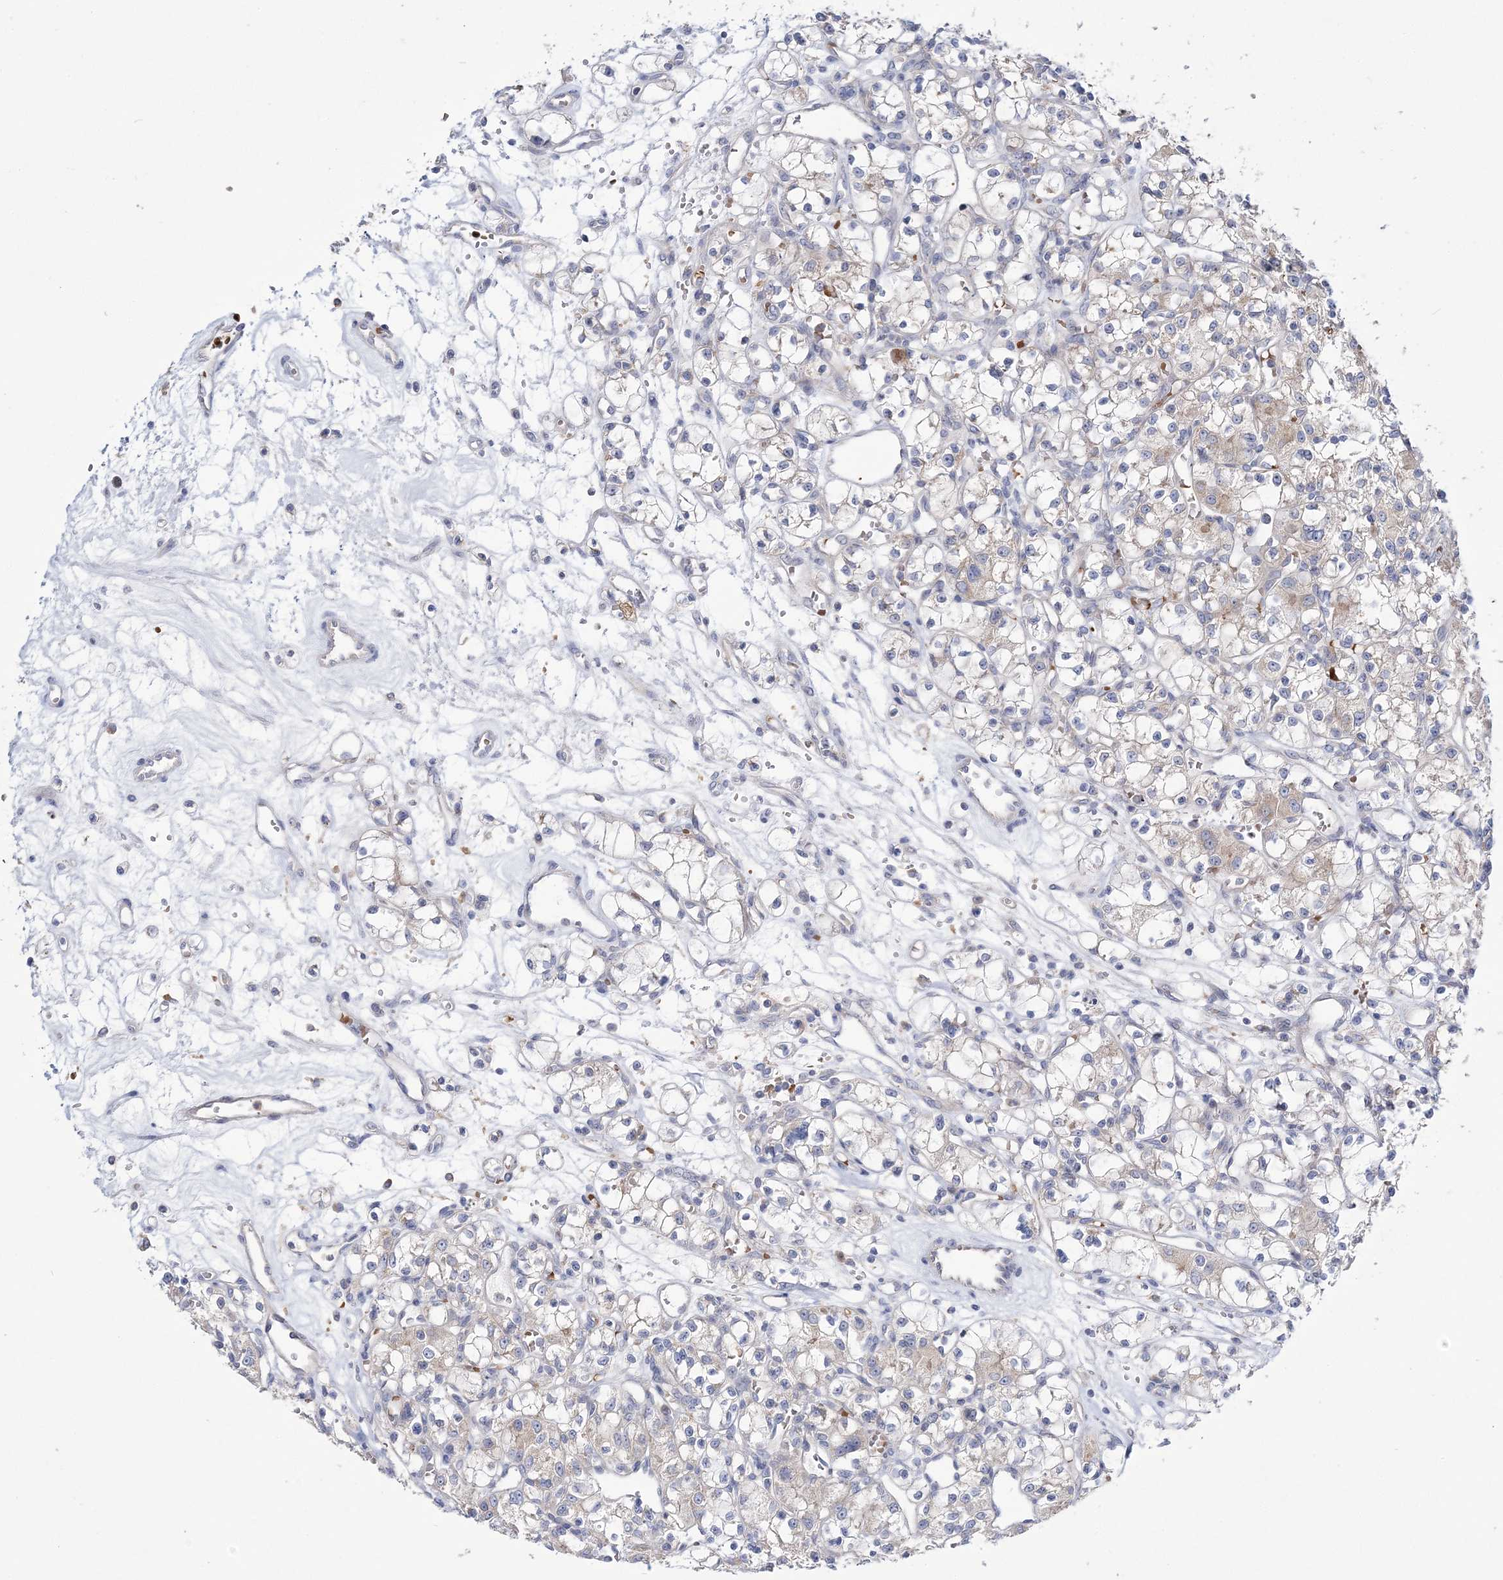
{"staining": {"intensity": "negative", "quantity": "none", "location": "none"}, "tissue": "renal cancer", "cell_type": "Tumor cells", "image_type": "cancer", "snomed": [{"axis": "morphology", "description": "Adenocarcinoma, NOS"}, {"axis": "topography", "description": "Kidney"}], "caption": "DAB immunohistochemical staining of human adenocarcinoma (renal) reveals no significant positivity in tumor cells.", "gene": "ATP11B", "patient": {"sex": "female", "age": 59}}